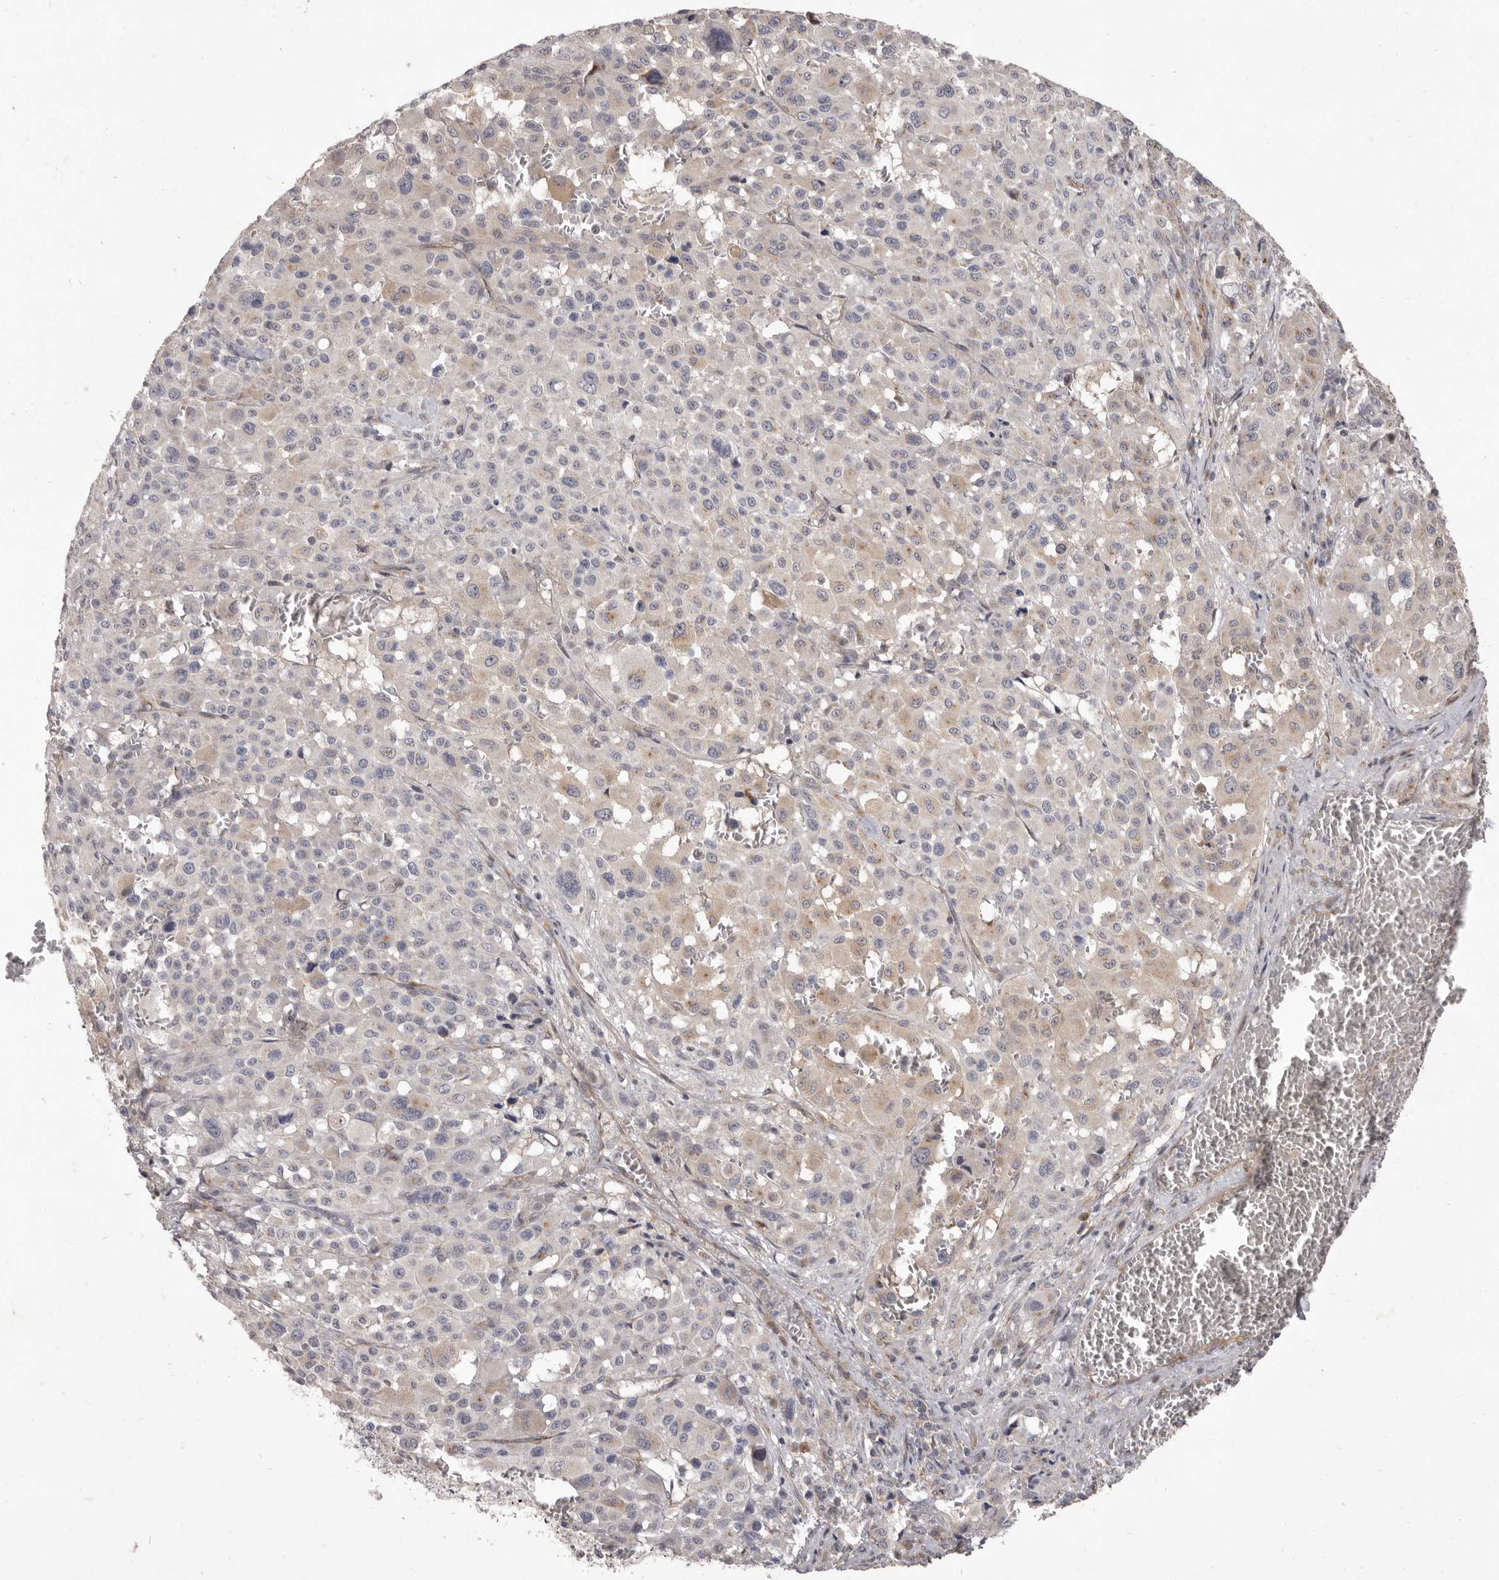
{"staining": {"intensity": "weak", "quantity": "<25%", "location": "cytoplasmic/membranous"}, "tissue": "melanoma", "cell_type": "Tumor cells", "image_type": "cancer", "snomed": [{"axis": "morphology", "description": "Malignant melanoma, Metastatic site"}, {"axis": "topography", "description": "Skin"}], "caption": "Tumor cells are negative for protein expression in human melanoma.", "gene": "TBC1D8B", "patient": {"sex": "female", "age": 74}}